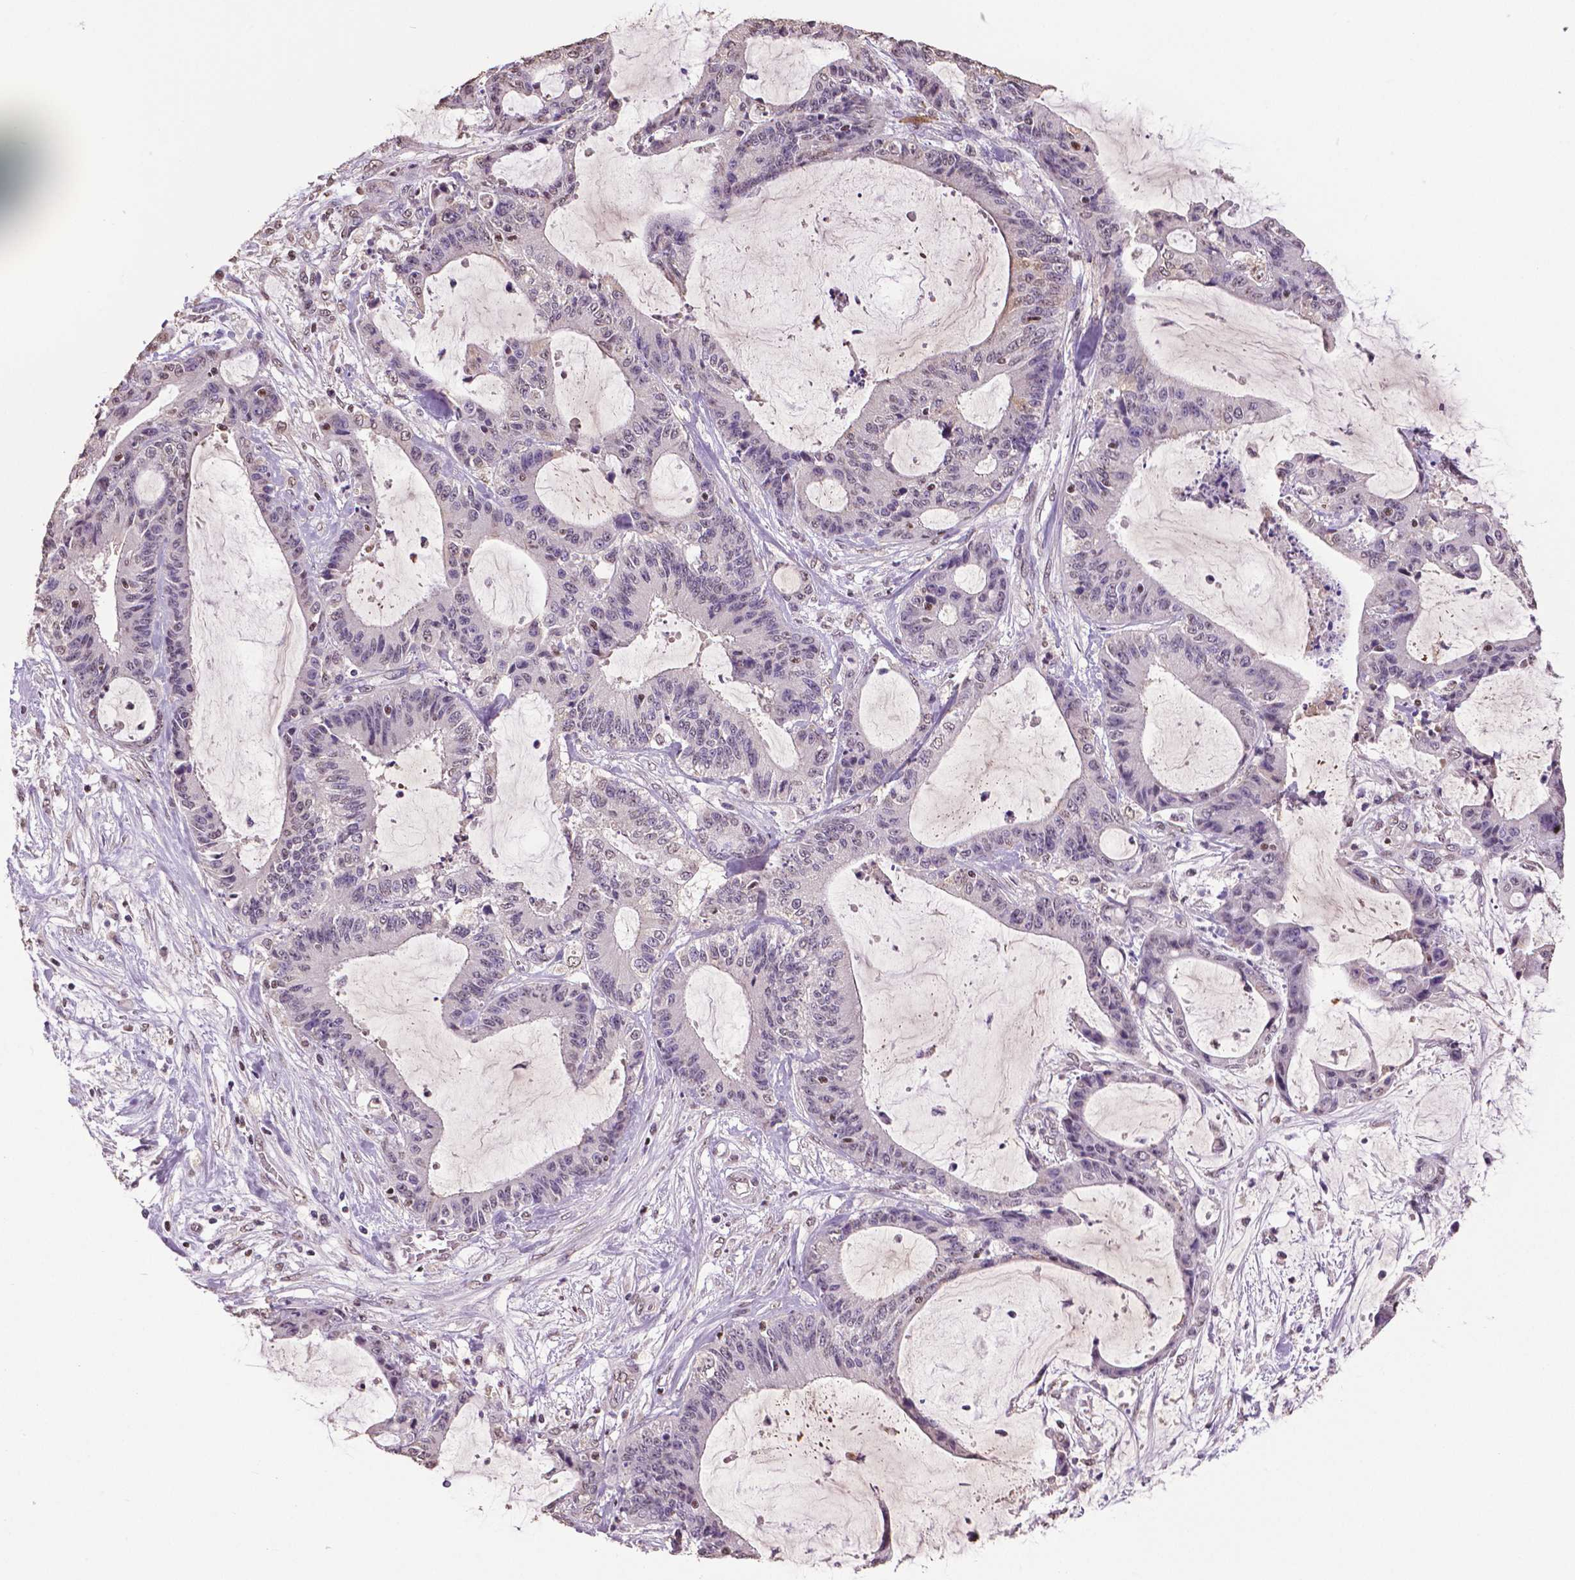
{"staining": {"intensity": "negative", "quantity": "none", "location": "none"}, "tissue": "liver cancer", "cell_type": "Tumor cells", "image_type": "cancer", "snomed": [{"axis": "morphology", "description": "Cholangiocarcinoma"}, {"axis": "topography", "description": "Liver"}], "caption": "A high-resolution image shows immunohistochemistry staining of liver cholangiocarcinoma, which exhibits no significant expression in tumor cells.", "gene": "RUNX3", "patient": {"sex": "female", "age": 73}}